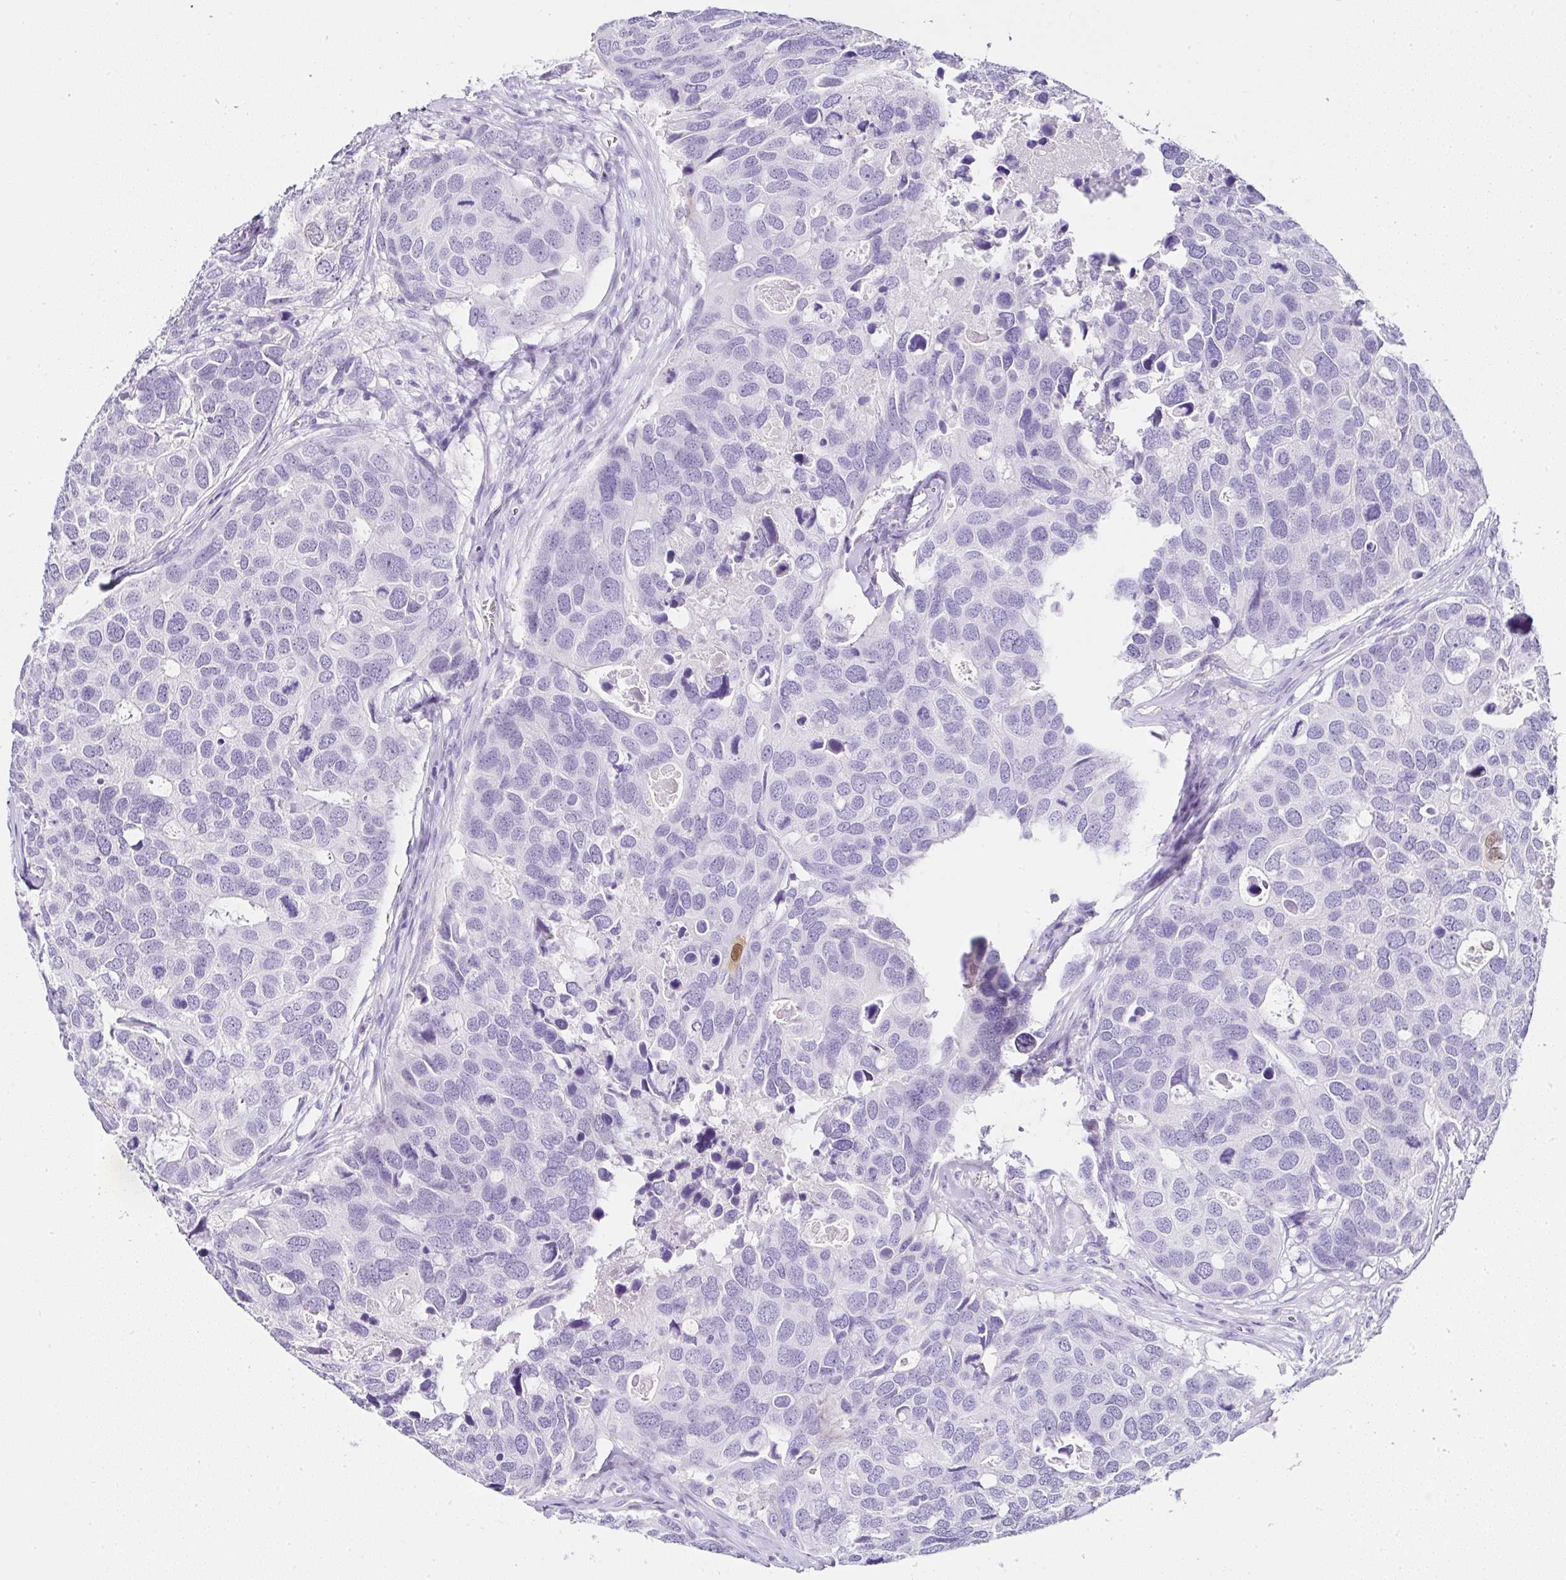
{"staining": {"intensity": "negative", "quantity": "none", "location": "none"}, "tissue": "breast cancer", "cell_type": "Tumor cells", "image_type": "cancer", "snomed": [{"axis": "morphology", "description": "Duct carcinoma"}, {"axis": "topography", "description": "Breast"}], "caption": "This is an IHC micrograph of human breast infiltrating ductal carcinoma. There is no positivity in tumor cells.", "gene": "SERPINB3", "patient": {"sex": "female", "age": 83}}